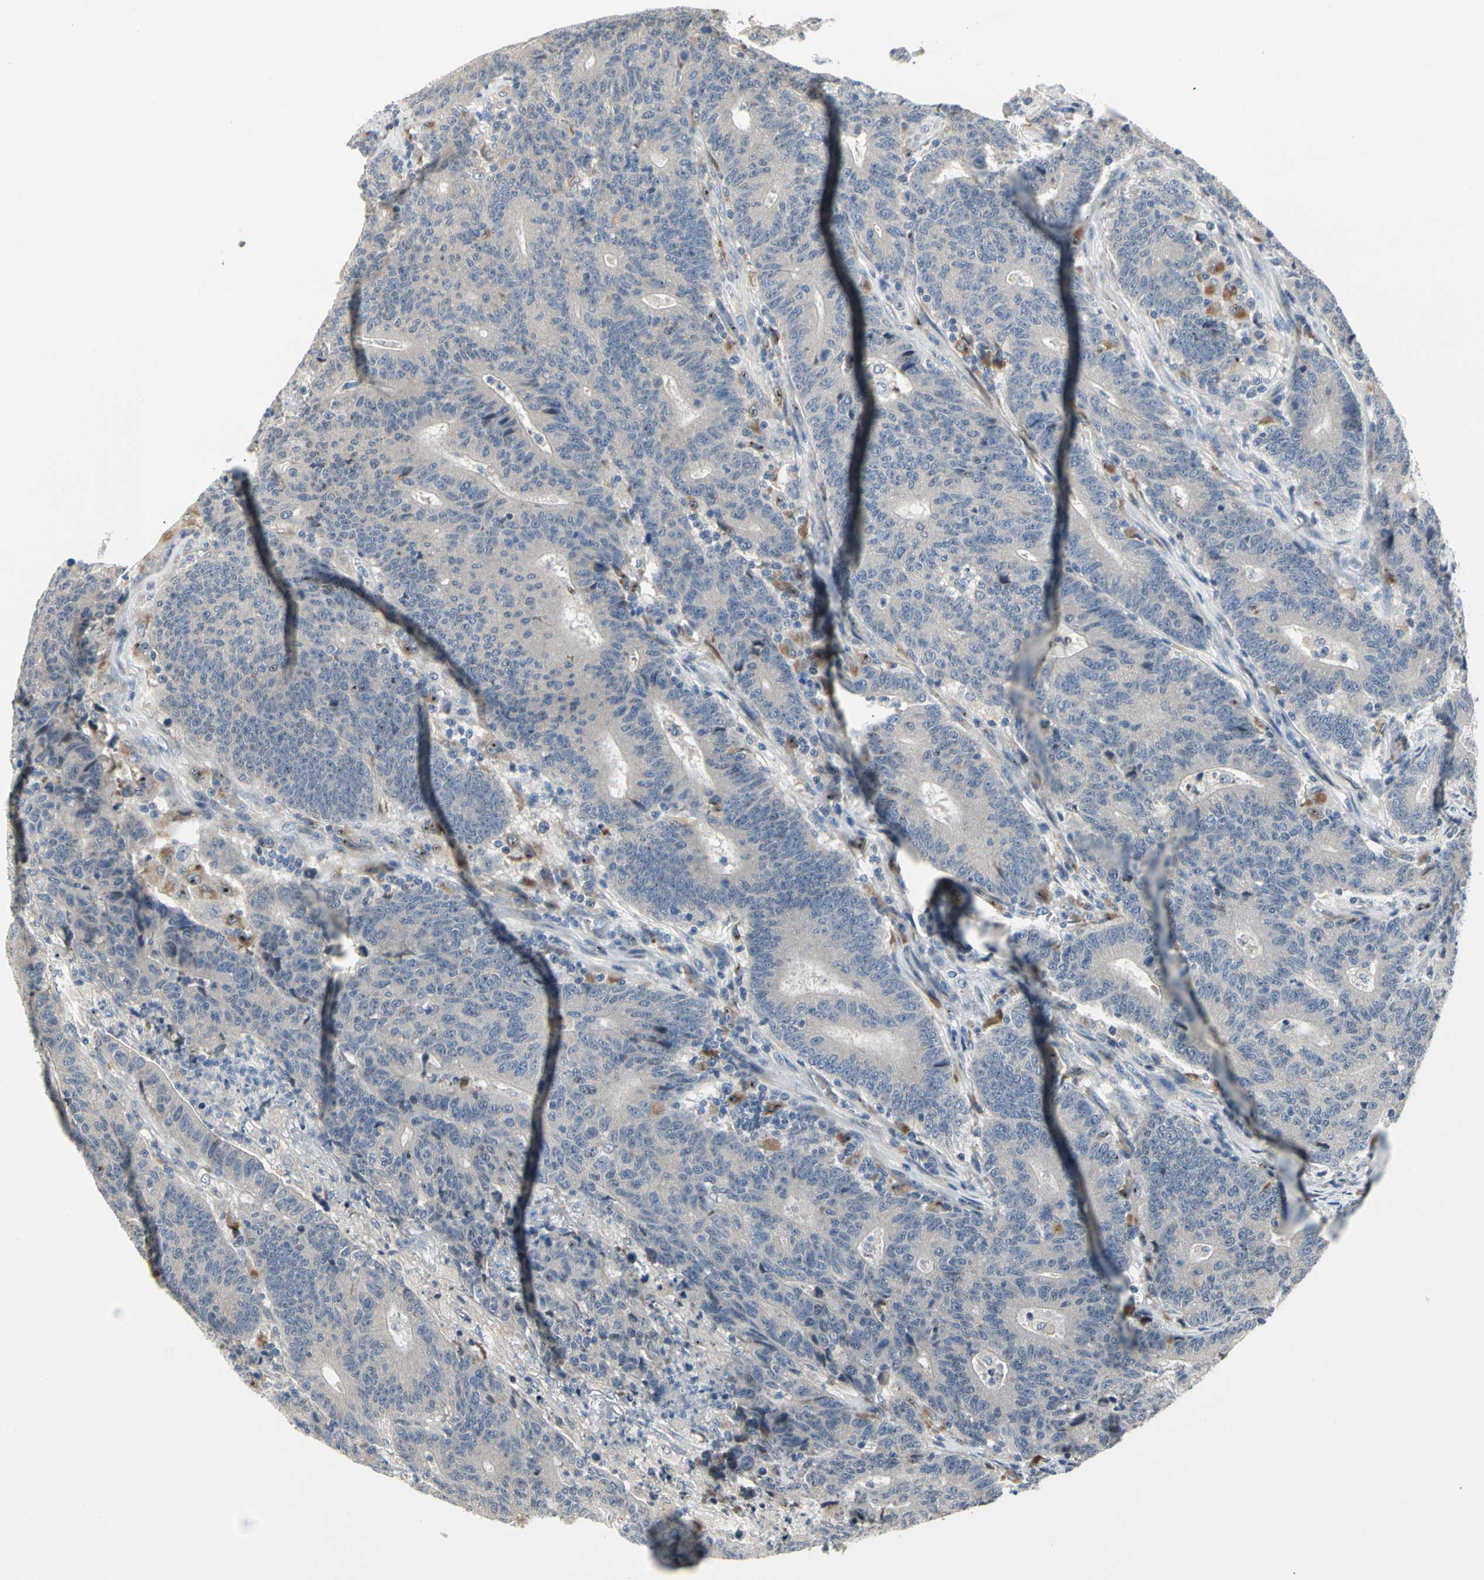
{"staining": {"intensity": "negative", "quantity": "none", "location": "none"}, "tissue": "colorectal cancer", "cell_type": "Tumor cells", "image_type": "cancer", "snomed": [{"axis": "morphology", "description": "Normal tissue, NOS"}, {"axis": "morphology", "description": "Adenocarcinoma, NOS"}, {"axis": "topography", "description": "Colon"}], "caption": "This image is of colorectal cancer stained with IHC to label a protein in brown with the nuclei are counter-stained blue. There is no expression in tumor cells.", "gene": "NFASC", "patient": {"sex": "female", "age": 75}}